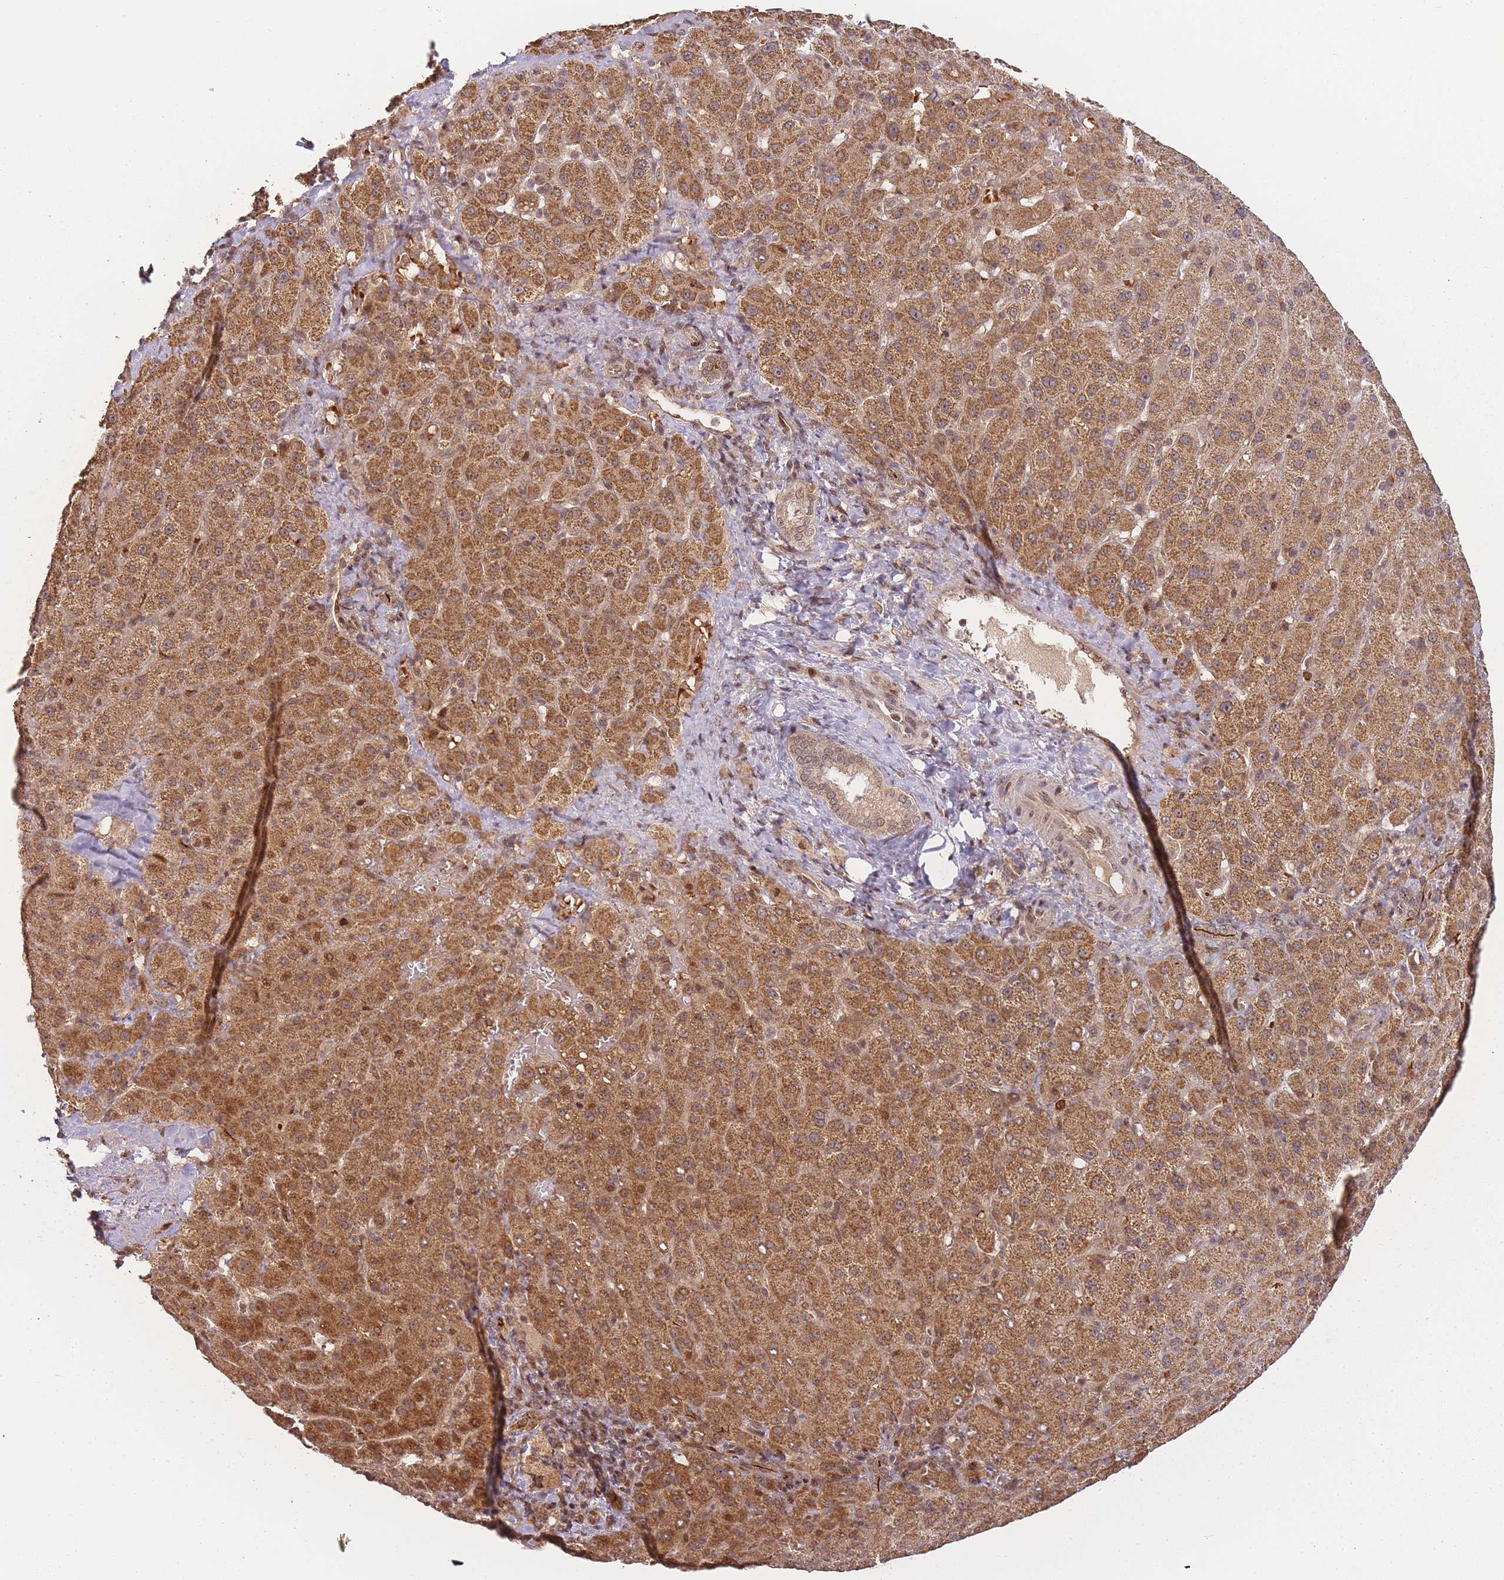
{"staining": {"intensity": "moderate", "quantity": ">75%", "location": "cytoplasmic/membranous"}, "tissue": "liver cancer", "cell_type": "Tumor cells", "image_type": "cancer", "snomed": [{"axis": "morphology", "description": "Carcinoma, Hepatocellular, NOS"}, {"axis": "topography", "description": "Liver"}], "caption": "Liver cancer stained with a brown dye reveals moderate cytoplasmic/membranous positive expression in approximately >75% of tumor cells.", "gene": "ZNF497", "patient": {"sex": "female", "age": 58}}